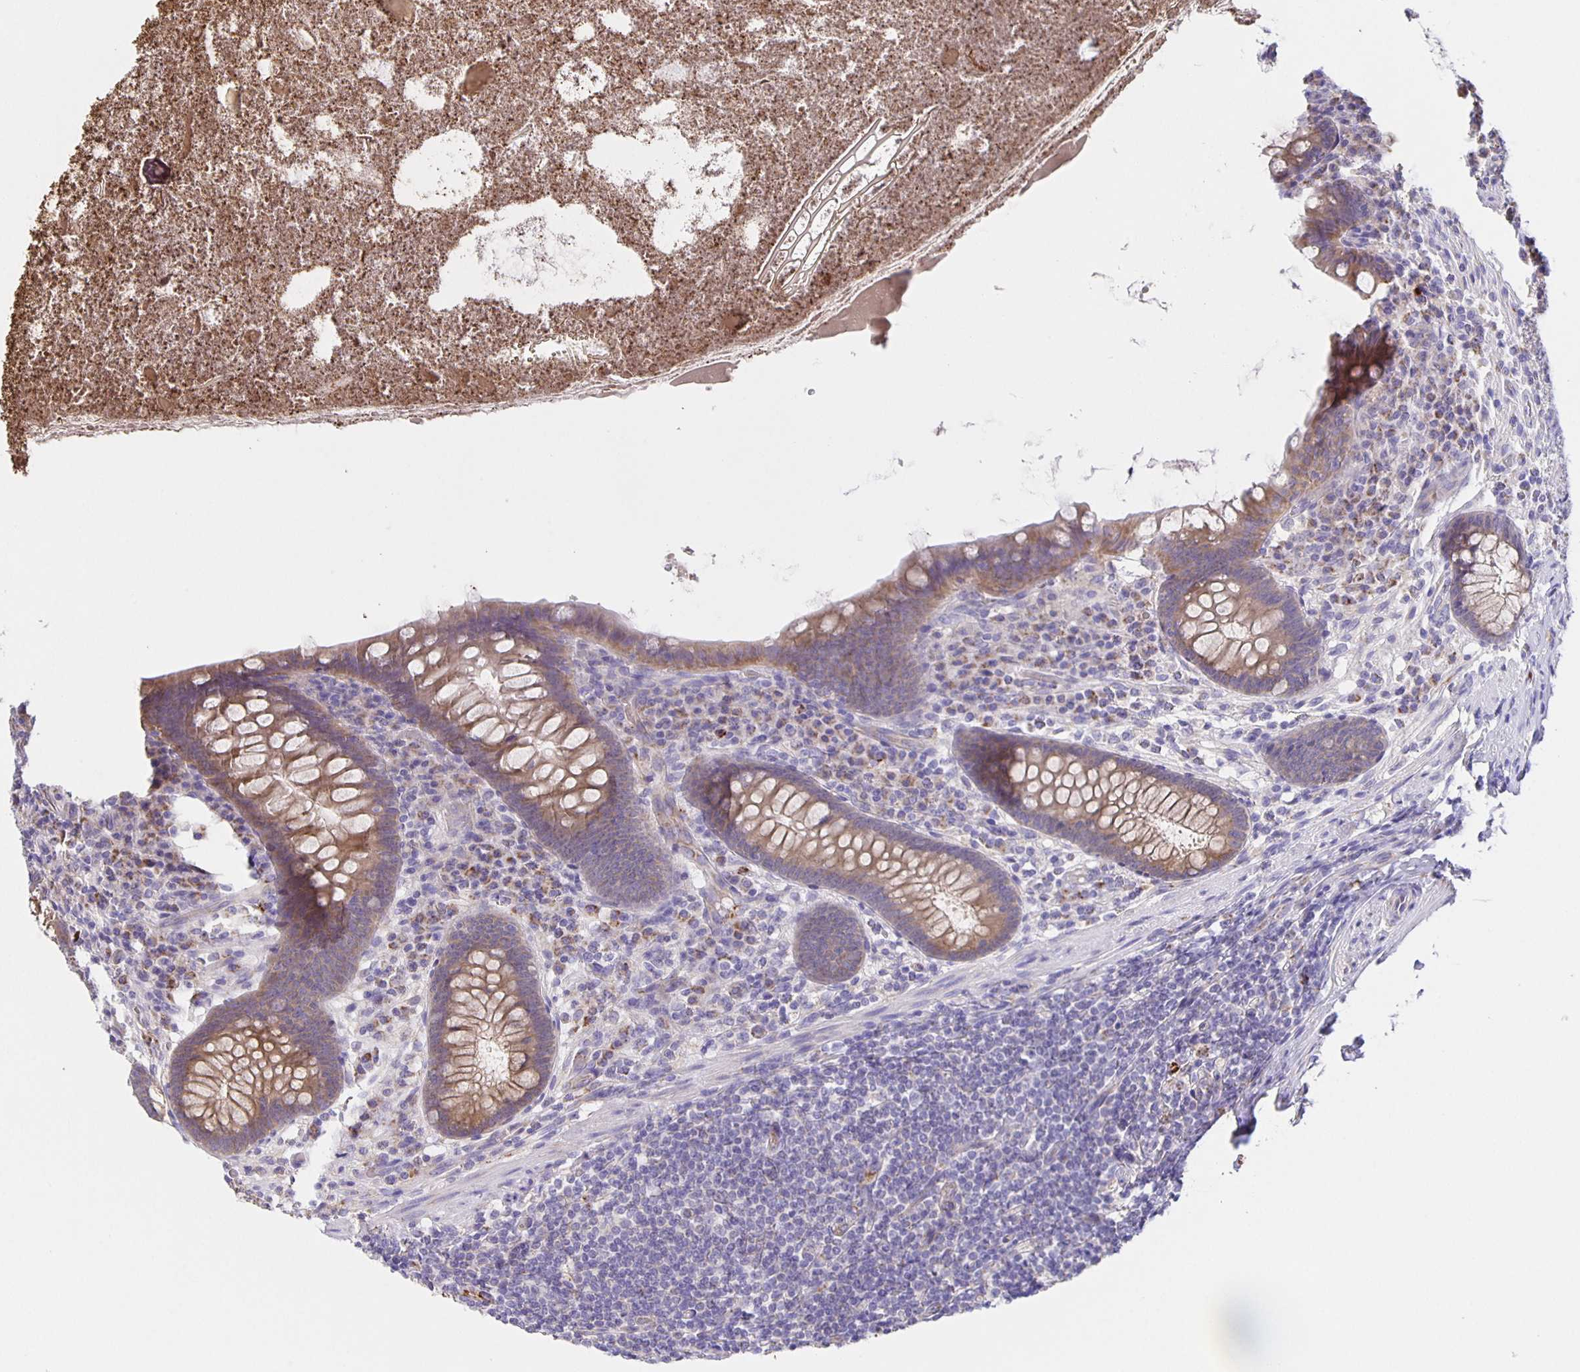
{"staining": {"intensity": "moderate", "quantity": "25%-75%", "location": "cytoplasmic/membranous"}, "tissue": "appendix", "cell_type": "Glandular cells", "image_type": "normal", "snomed": [{"axis": "morphology", "description": "Normal tissue, NOS"}, {"axis": "topography", "description": "Appendix"}], "caption": "Human appendix stained with a protein marker displays moderate staining in glandular cells.", "gene": "JMJD4", "patient": {"sex": "male", "age": 71}}